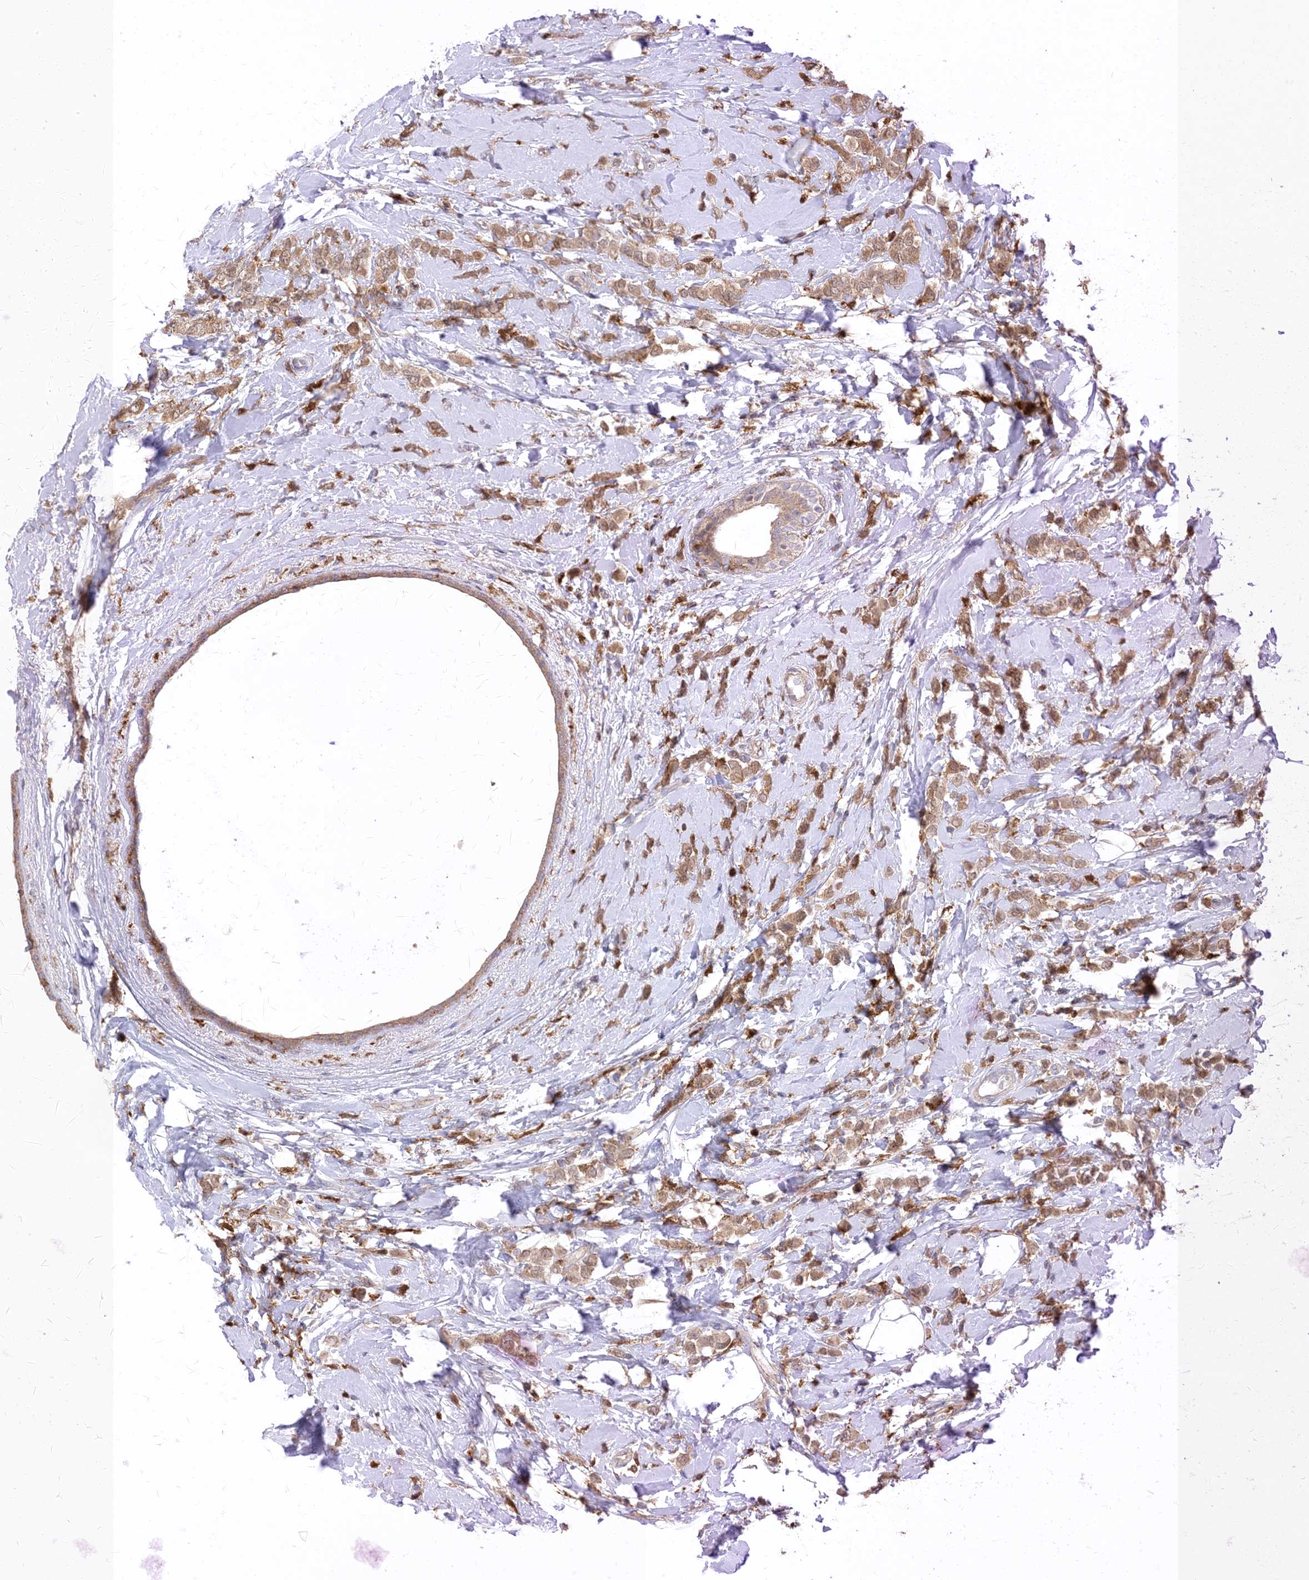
{"staining": {"intensity": "moderate", "quantity": ">75%", "location": "cytoplasmic/membranous"}, "tissue": "breast cancer", "cell_type": "Tumor cells", "image_type": "cancer", "snomed": [{"axis": "morphology", "description": "Lobular carcinoma"}, {"axis": "topography", "description": "Breast"}], "caption": "Immunohistochemistry (IHC) histopathology image of breast lobular carcinoma stained for a protein (brown), which displays medium levels of moderate cytoplasmic/membranous expression in about >75% of tumor cells.", "gene": "NAGK", "patient": {"sex": "female", "age": 47}}